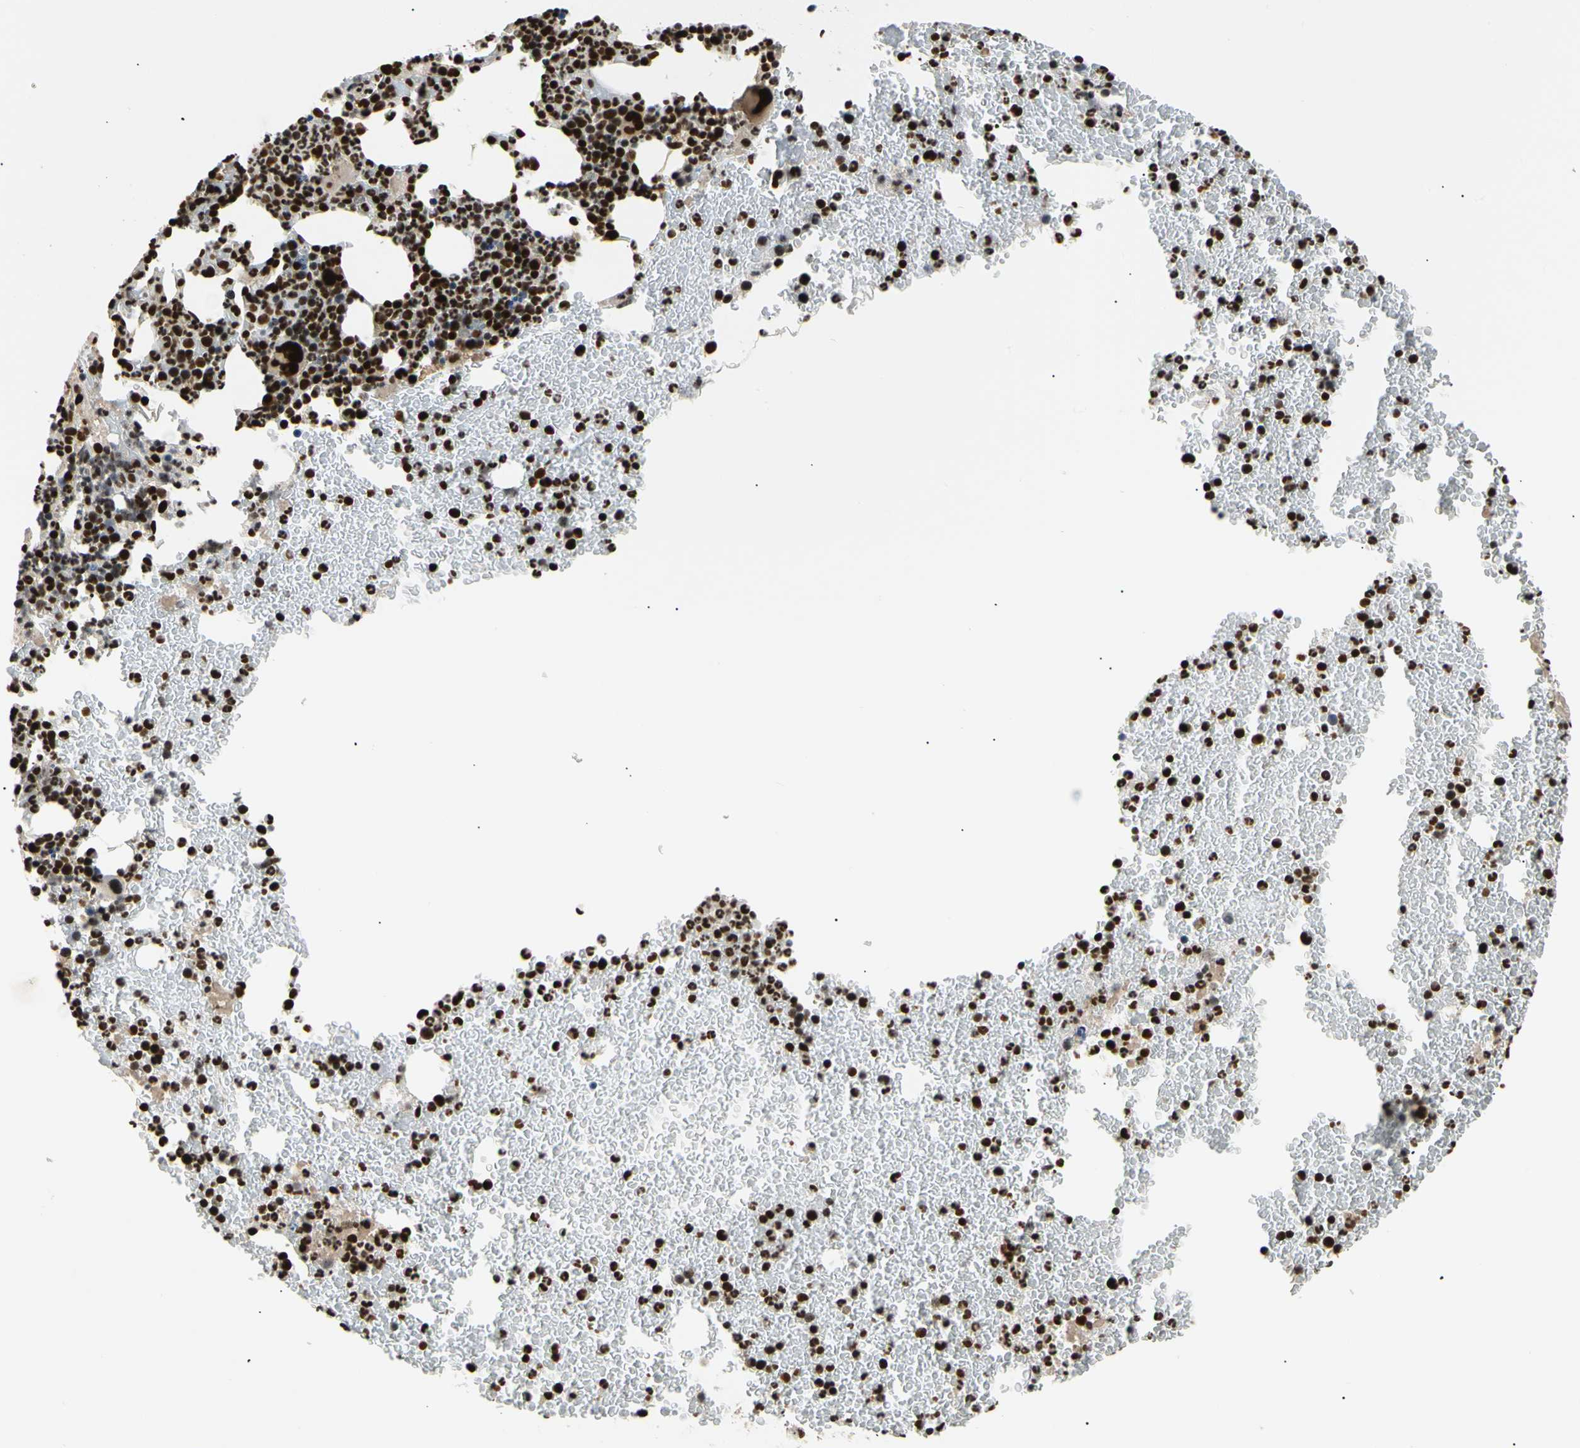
{"staining": {"intensity": "strong", "quantity": ">75%", "location": "nuclear"}, "tissue": "bone marrow", "cell_type": "Hematopoietic cells", "image_type": "normal", "snomed": [{"axis": "morphology", "description": "Normal tissue, NOS"}, {"axis": "topography", "description": "Bone marrow"}], "caption": "Bone marrow was stained to show a protein in brown. There is high levels of strong nuclear staining in approximately >75% of hematopoietic cells. Using DAB (3,3'-diaminobenzidine) (brown) and hematoxylin (blue) stains, captured at high magnification using brightfield microscopy.", "gene": "EIF1AX", "patient": {"sex": "female", "age": 52}}